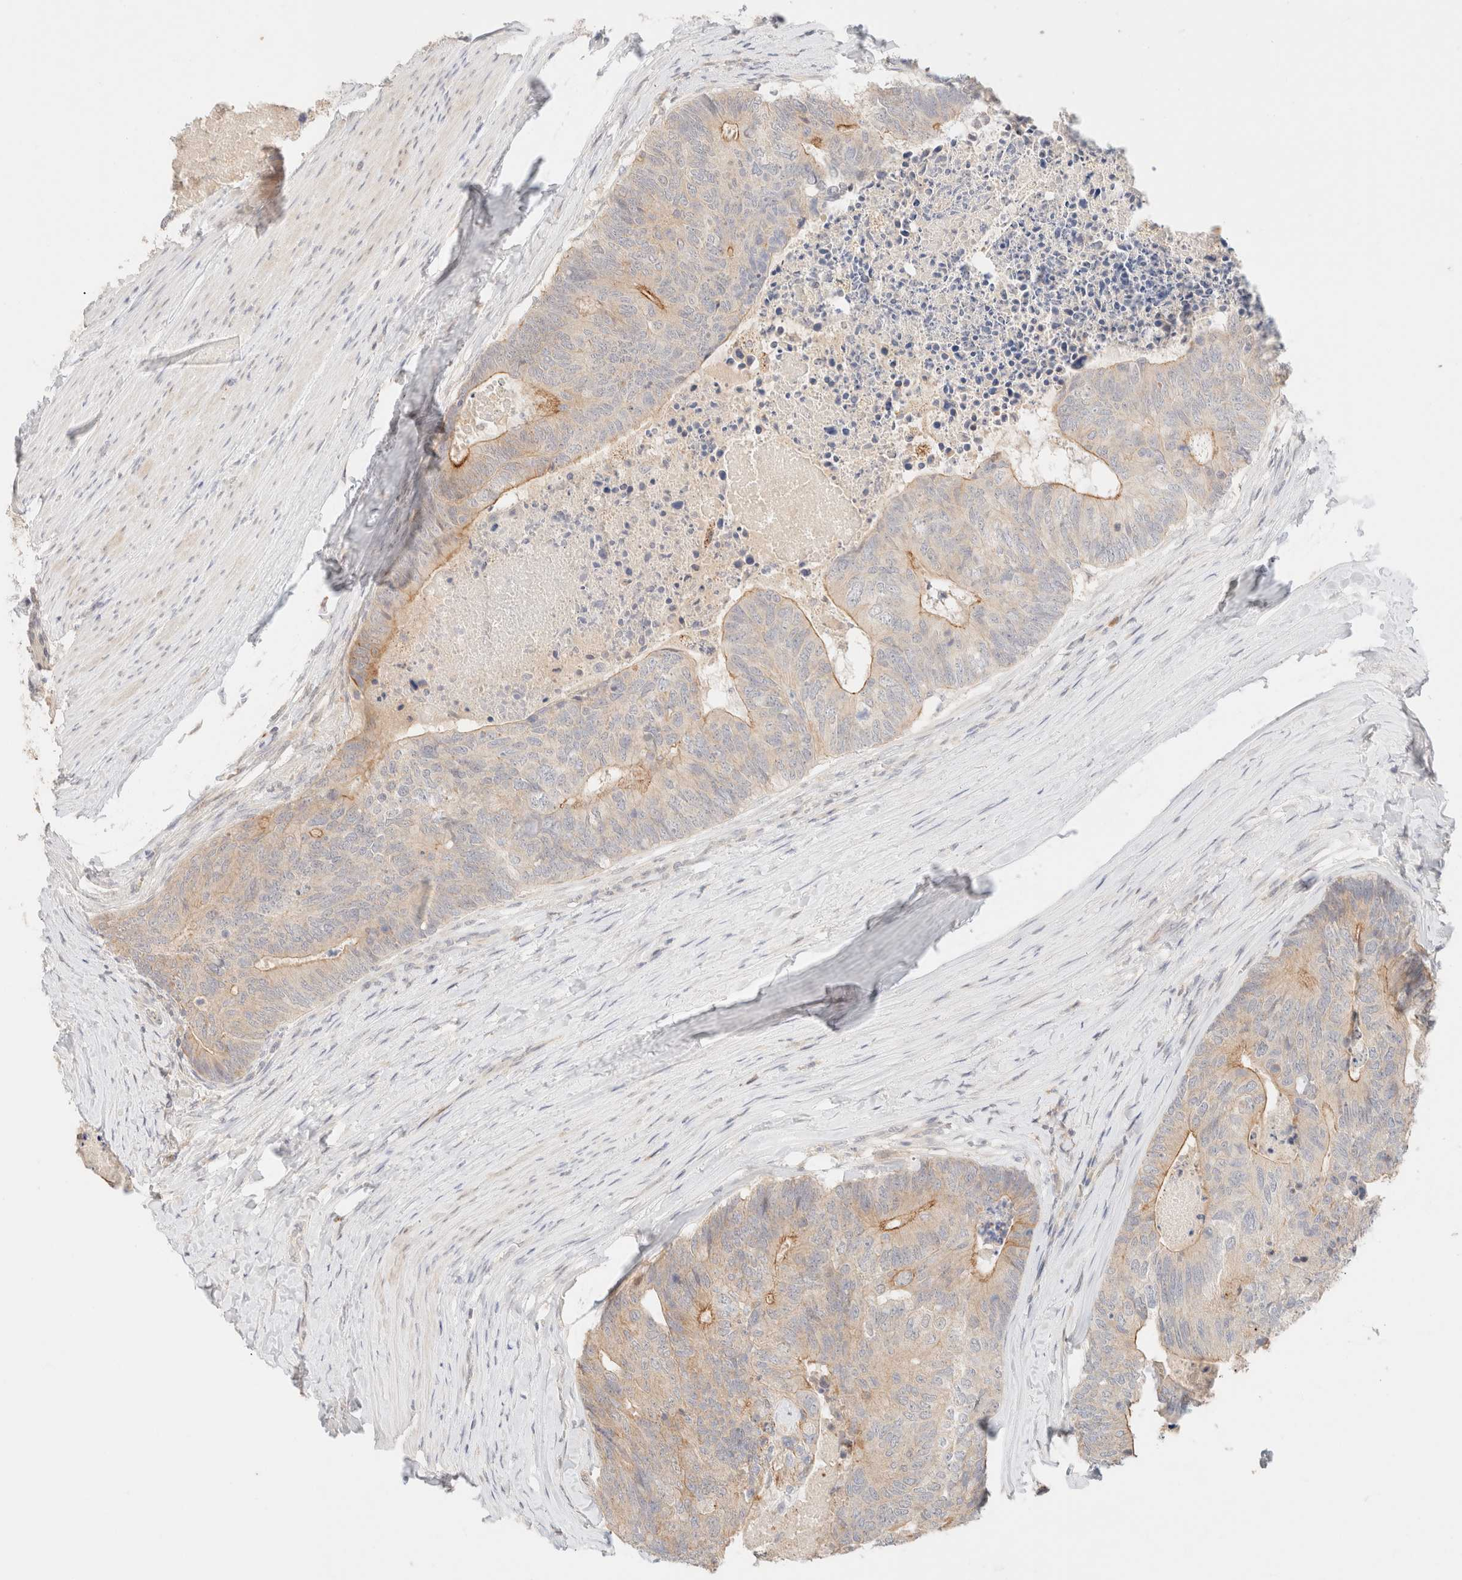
{"staining": {"intensity": "moderate", "quantity": "25%-75%", "location": "cytoplasmic/membranous"}, "tissue": "colorectal cancer", "cell_type": "Tumor cells", "image_type": "cancer", "snomed": [{"axis": "morphology", "description": "Adenocarcinoma, NOS"}, {"axis": "topography", "description": "Colon"}], "caption": "Tumor cells show medium levels of moderate cytoplasmic/membranous positivity in about 25%-75% of cells in human colorectal cancer. (Stains: DAB in brown, nuclei in blue, Microscopy: brightfield microscopy at high magnification).", "gene": "SGSM2", "patient": {"sex": "female", "age": 67}}